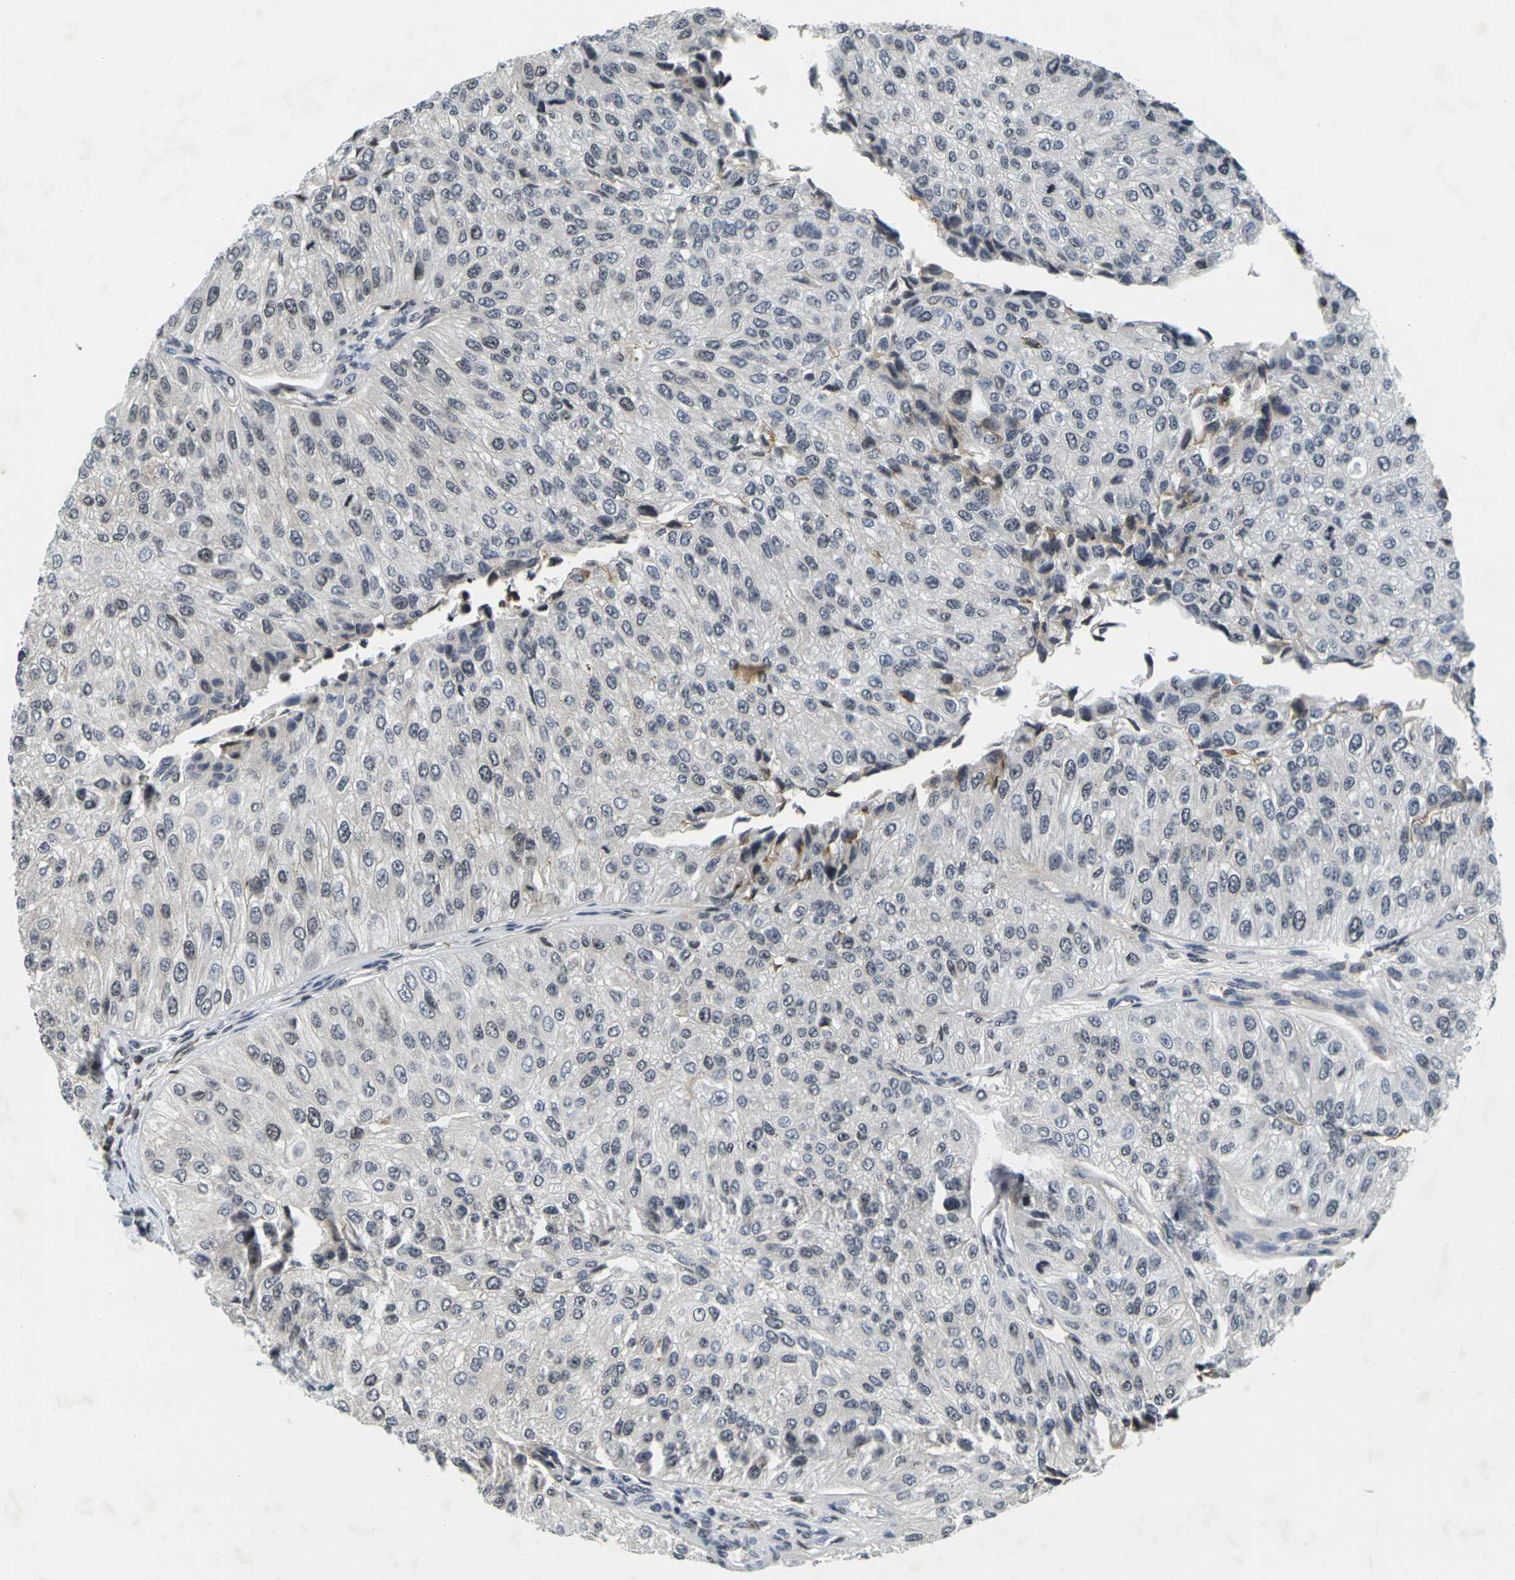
{"staining": {"intensity": "negative", "quantity": "none", "location": "none"}, "tissue": "urothelial cancer", "cell_type": "Tumor cells", "image_type": "cancer", "snomed": [{"axis": "morphology", "description": "Urothelial carcinoma, High grade"}, {"axis": "topography", "description": "Kidney"}, {"axis": "topography", "description": "Urinary bladder"}], "caption": "The micrograph reveals no staining of tumor cells in urothelial cancer.", "gene": "C1QC", "patient": {"sex": "male", "age": 77}}